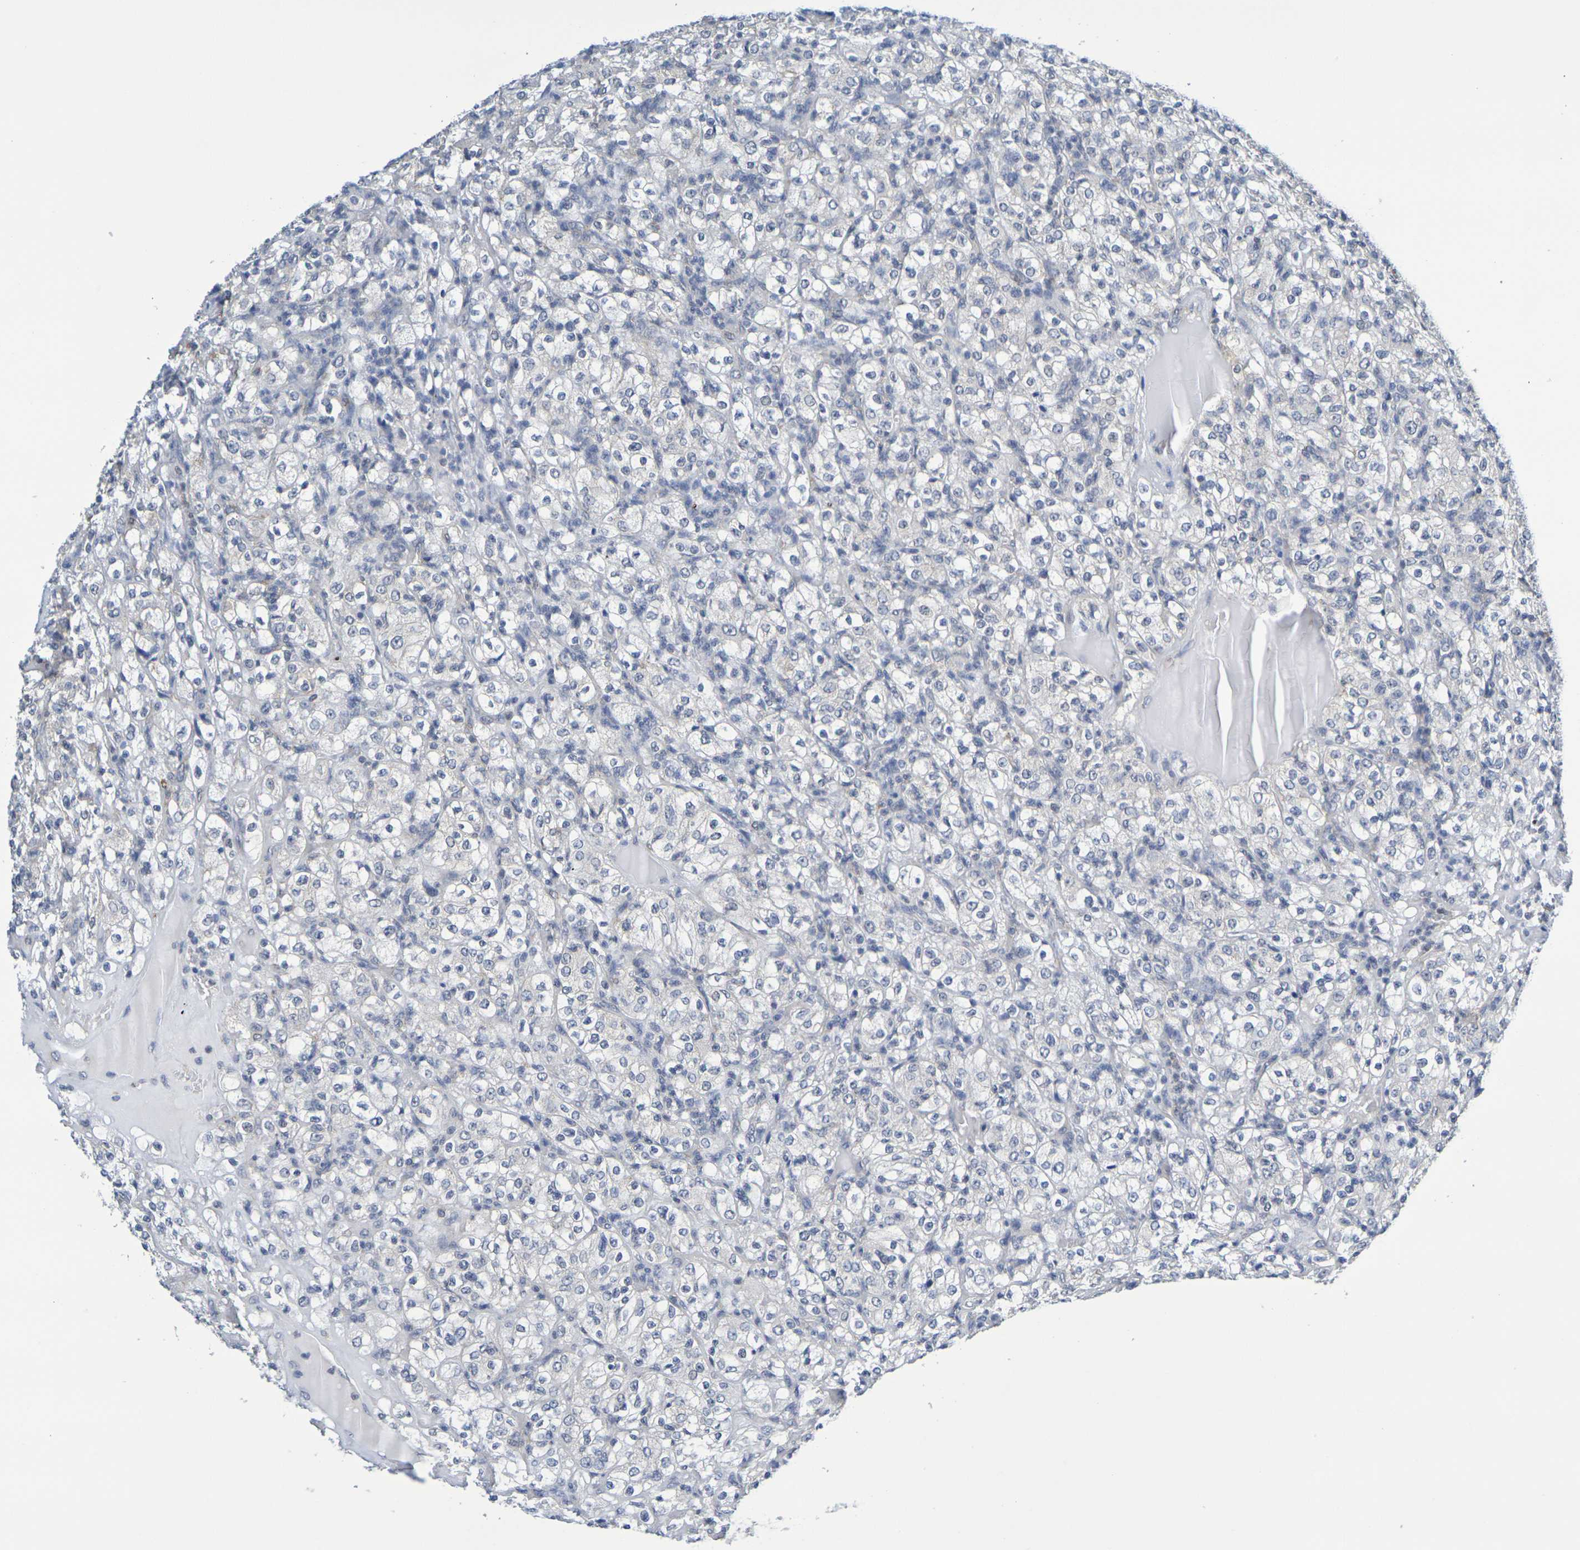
{"staining": {"intensity": "negative", "quantity": "none", "location": "none"}, "tissue": "renal cancer", "cell_type": "Tumor cells", "image_type": "cancer", "snomed": [{"axis": "morphology", "description": "Normal tissue, NOS"}, {"axis": "morphology", "description": "Adenocarcinoma, NOS"}, {"axis": "topography", "description": "Kidney"}], "caption": "Renal cancer was stained to show a protein in brown. There is no significant positivity in tumor cells.", "gene": "CHRNB1", "patient": {"sex": "female", "age": 72}}